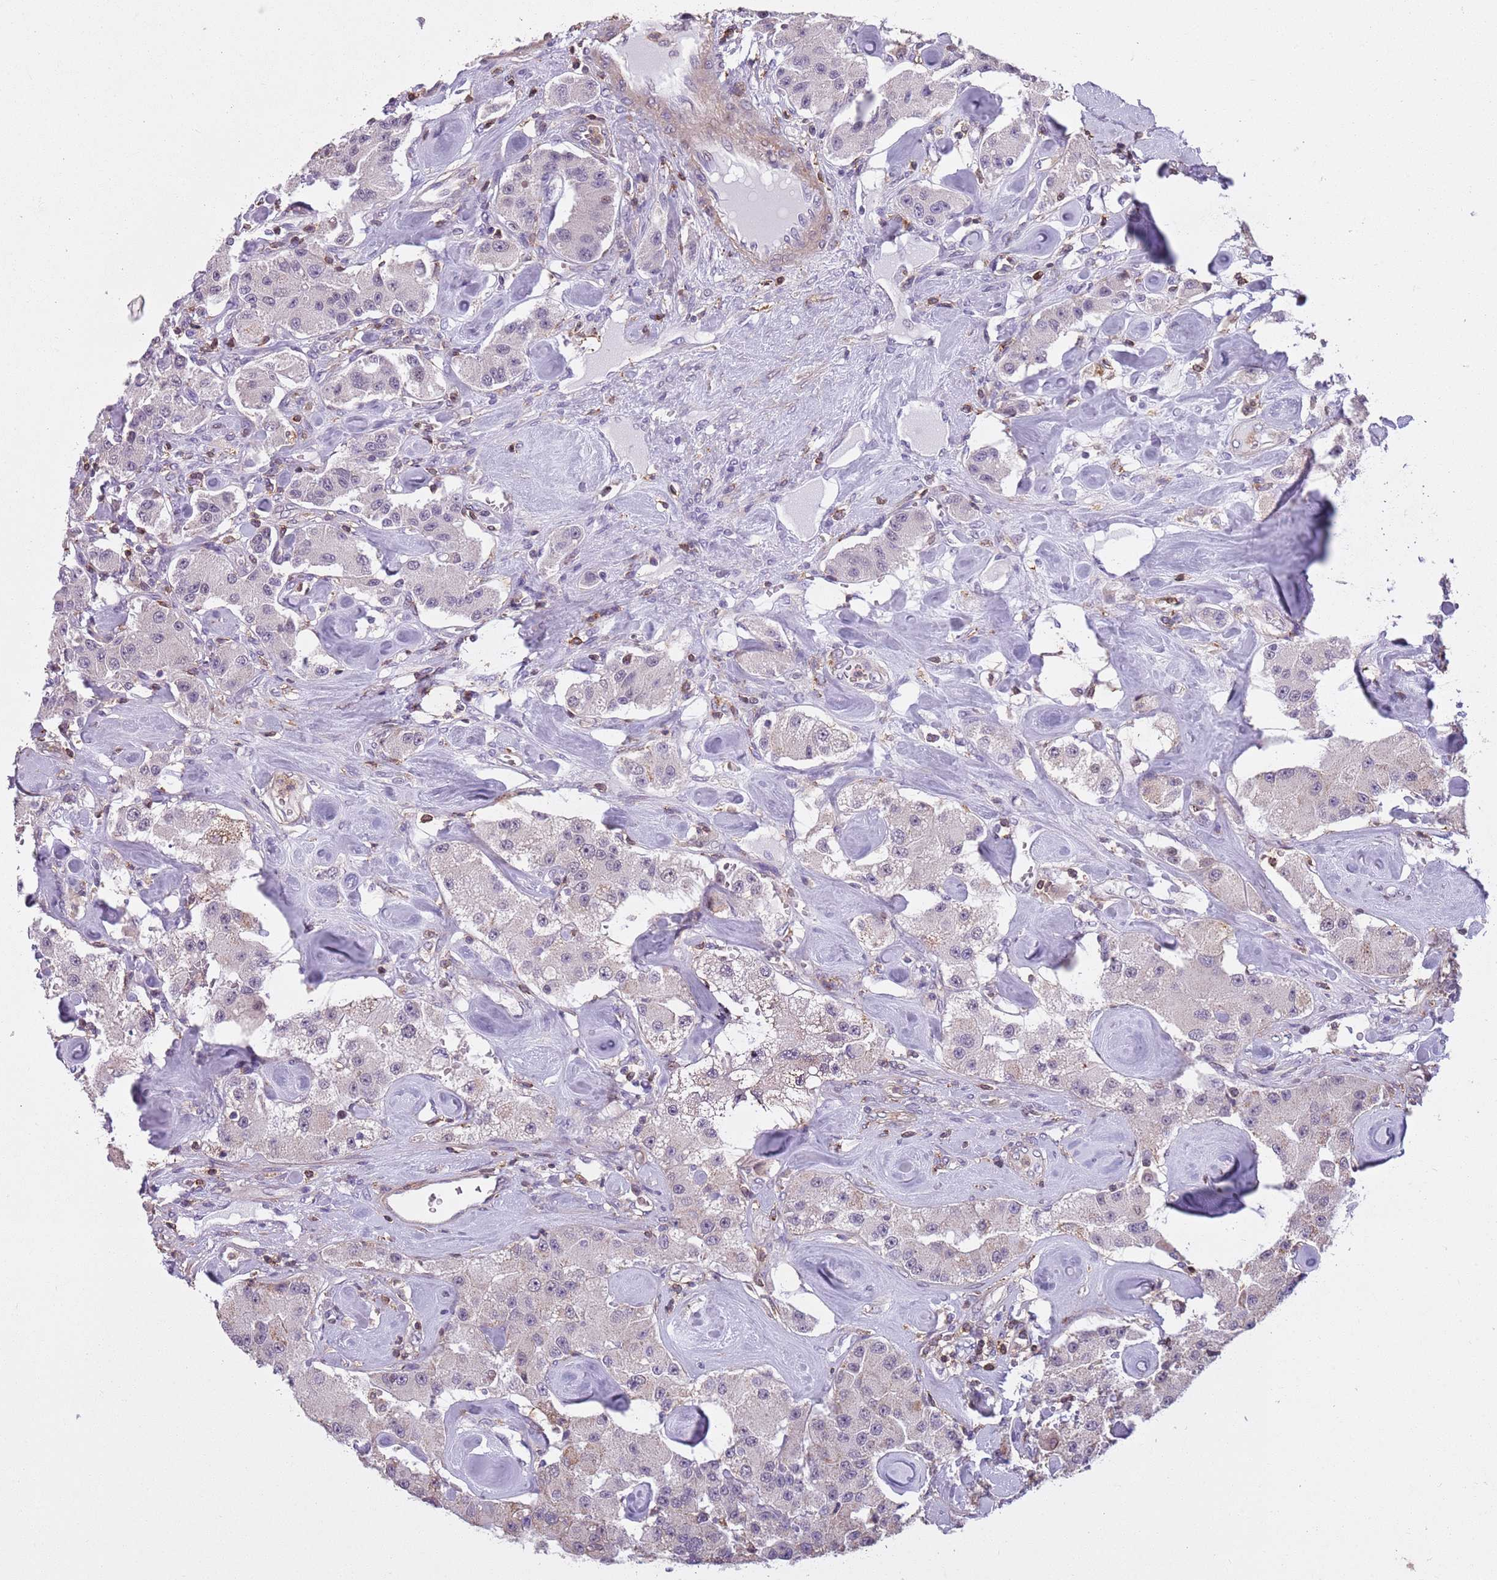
{"staining": {"intensity": "negative", "quantity": "none", "location": "none"}, "tissue": "carcinoid", "cell_type": "Tumor cells", "image_type": "cancer", "snomed": [{"axis": "morphology", "description": "Carcinoid, malignant, NOS"}, {"axis": "topography", "description": "Pancreas"}], "caption": "DAB (3,3'-diaminobenzidine) immunohistochemical staining of human malignant carcinoid reveals no significant expression in tumor cells. (IHC, brightfield microscopy, high magnification).", "gene": "JAML", "patient": {"sex": "male", "age": 41}}